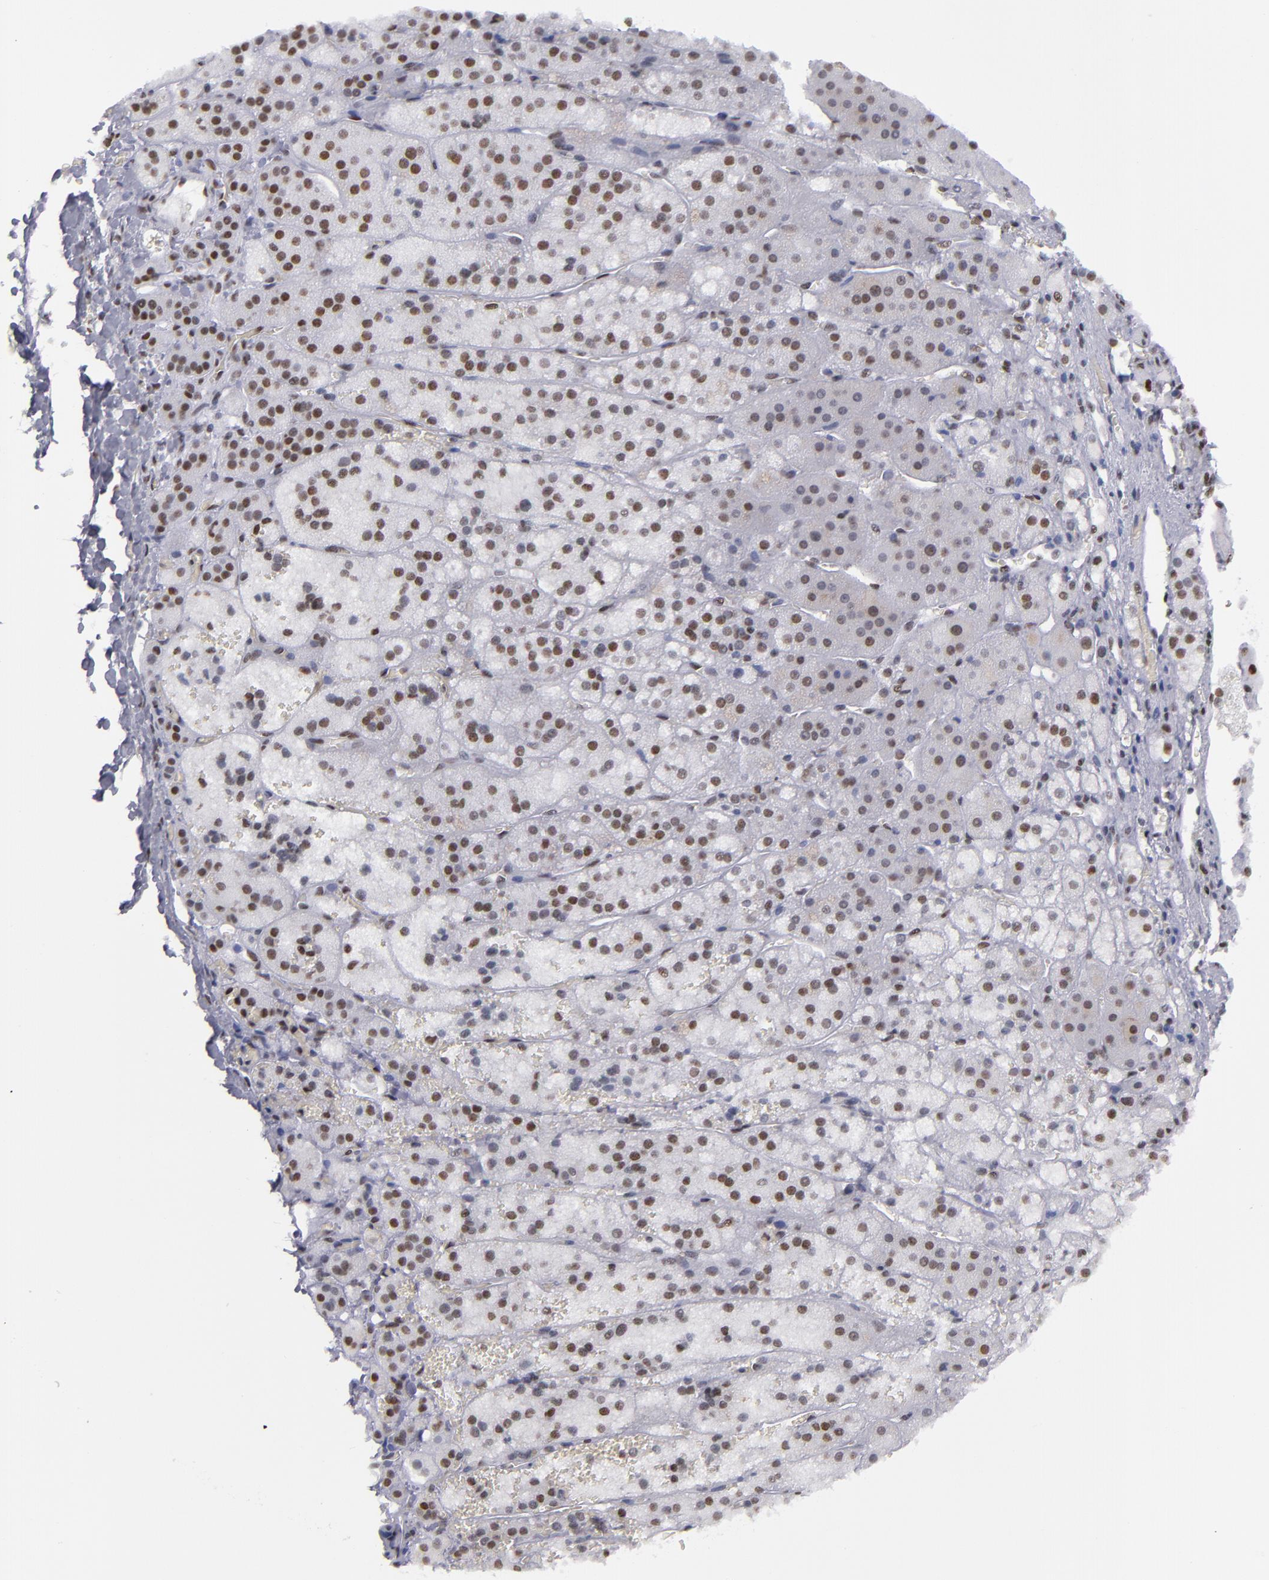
{"staining": {"intensity": "moderate", "quantity": ">75%", "location": "nuclear"}, "tissue": "adrenal gland", "cell_type": "Glandular cells", "image_type": "normal", "snomed": [{"axis": "morphology", "description": "Normal tissue, NOS"}, {"axis": "topography", "description": "Adrenal gland"}], "caption": "A histopathology image showing moderate nuclear positivity in about >75% of glandular cells in unremarkable adrenal gland, as visualized by brown immunohistochemical staining.", "gene": "TERF2", "patient": {"sex": "female", "age": 44}}